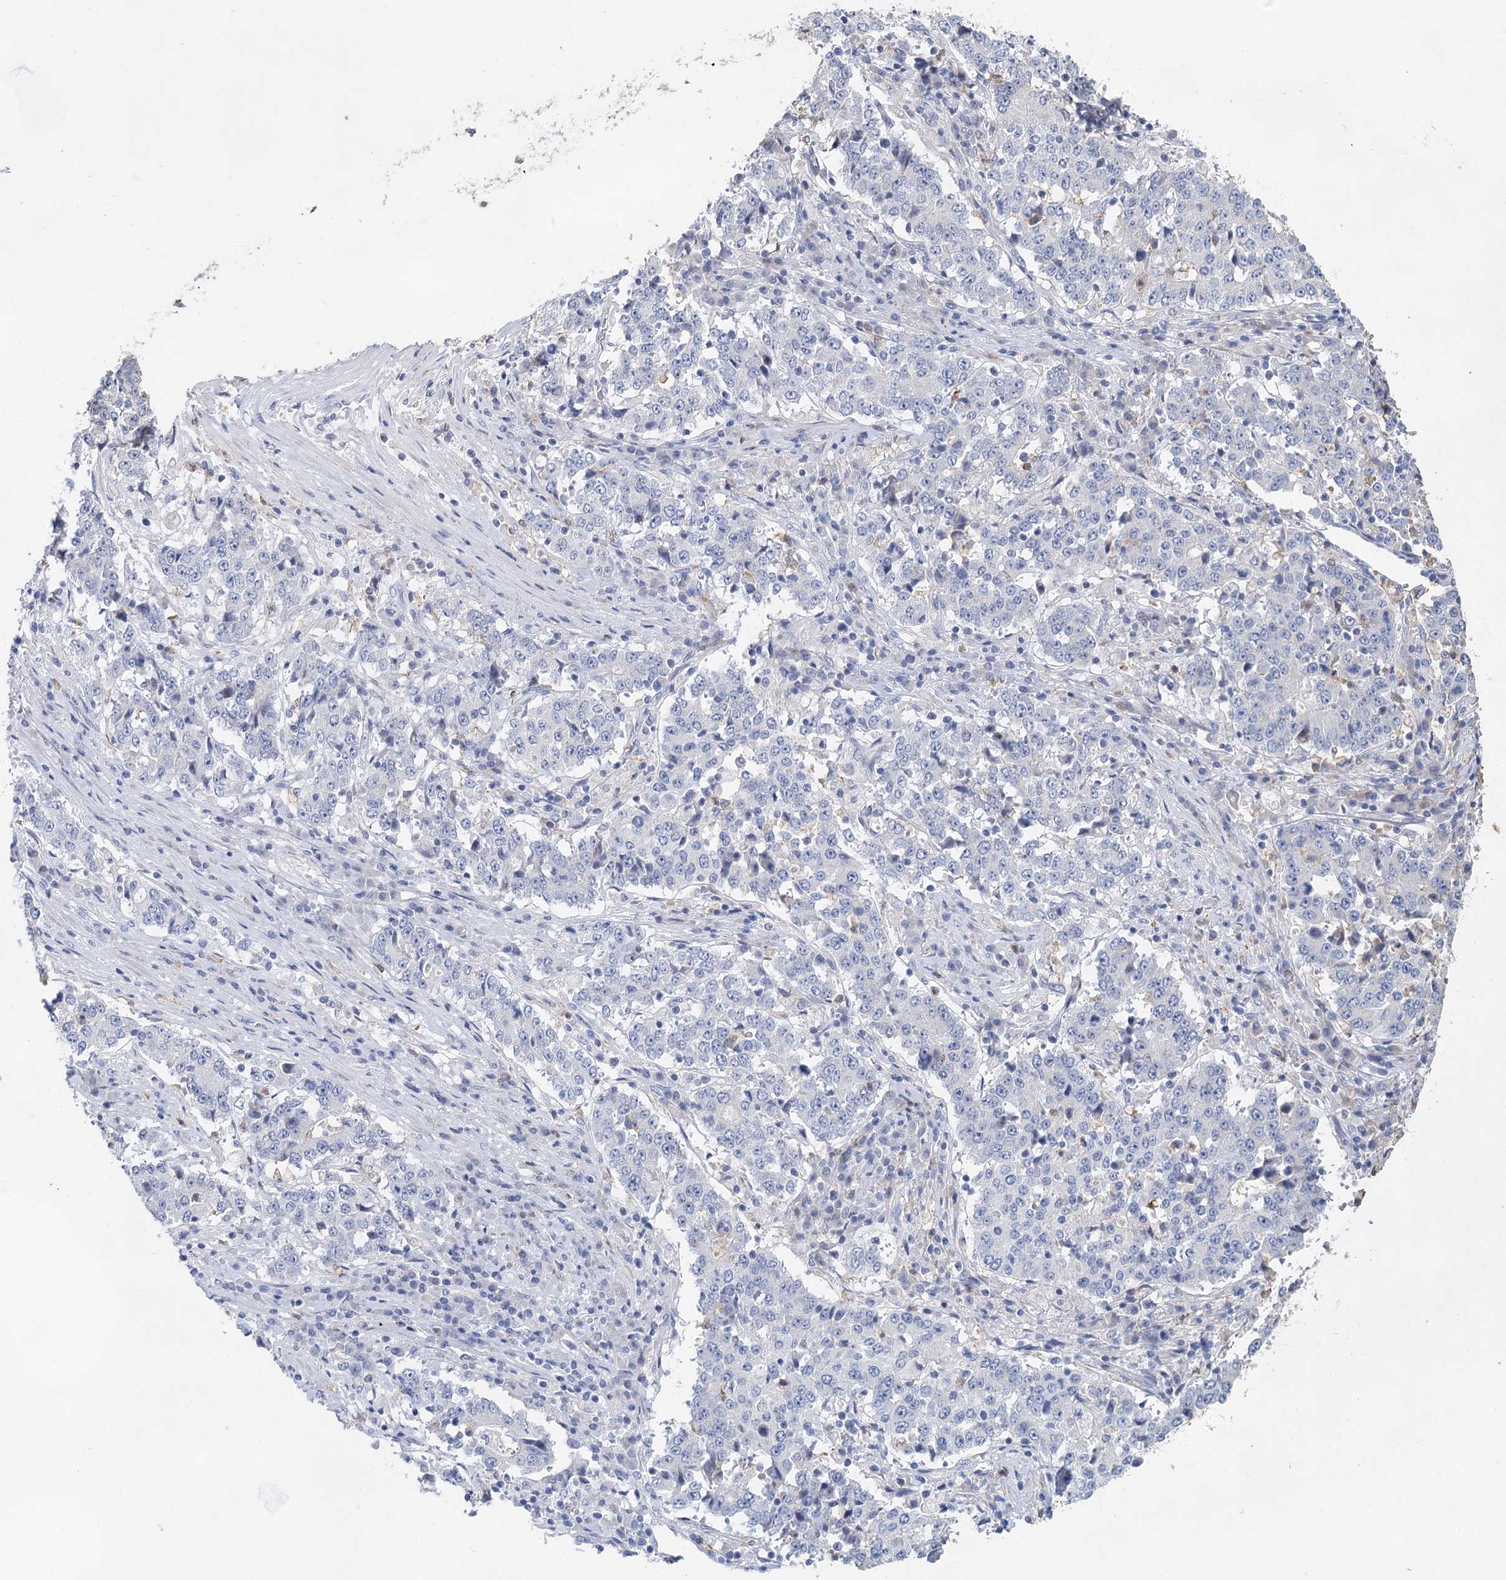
{"staining": {"intensity": "negative", "quantity": "none", "location": "none"}, "tissue": "stomach cancer", "cell_type": "Tumor cells", "image_type": "cancer", "snomed": [{"axis": "morphology", "description": "Adenocarcinoma, NOS"}, {"axis": "topography", "description": "Stomach"}], "caption": "High magnification brightfield microscopy of stomach cancer (adenocarcinoma) stained with DAB (brown) and counterstained with hematoxylin (blue): tumor cells show no significant positivity. Brightfield microscopy of IHC stained with DAB (3,3'-diaminobenzidine) (brown) and hematoxylin (blue), captured at high magnification.", "gene": "MYL6B", "patient": {"sex": "male", "age": 59}}